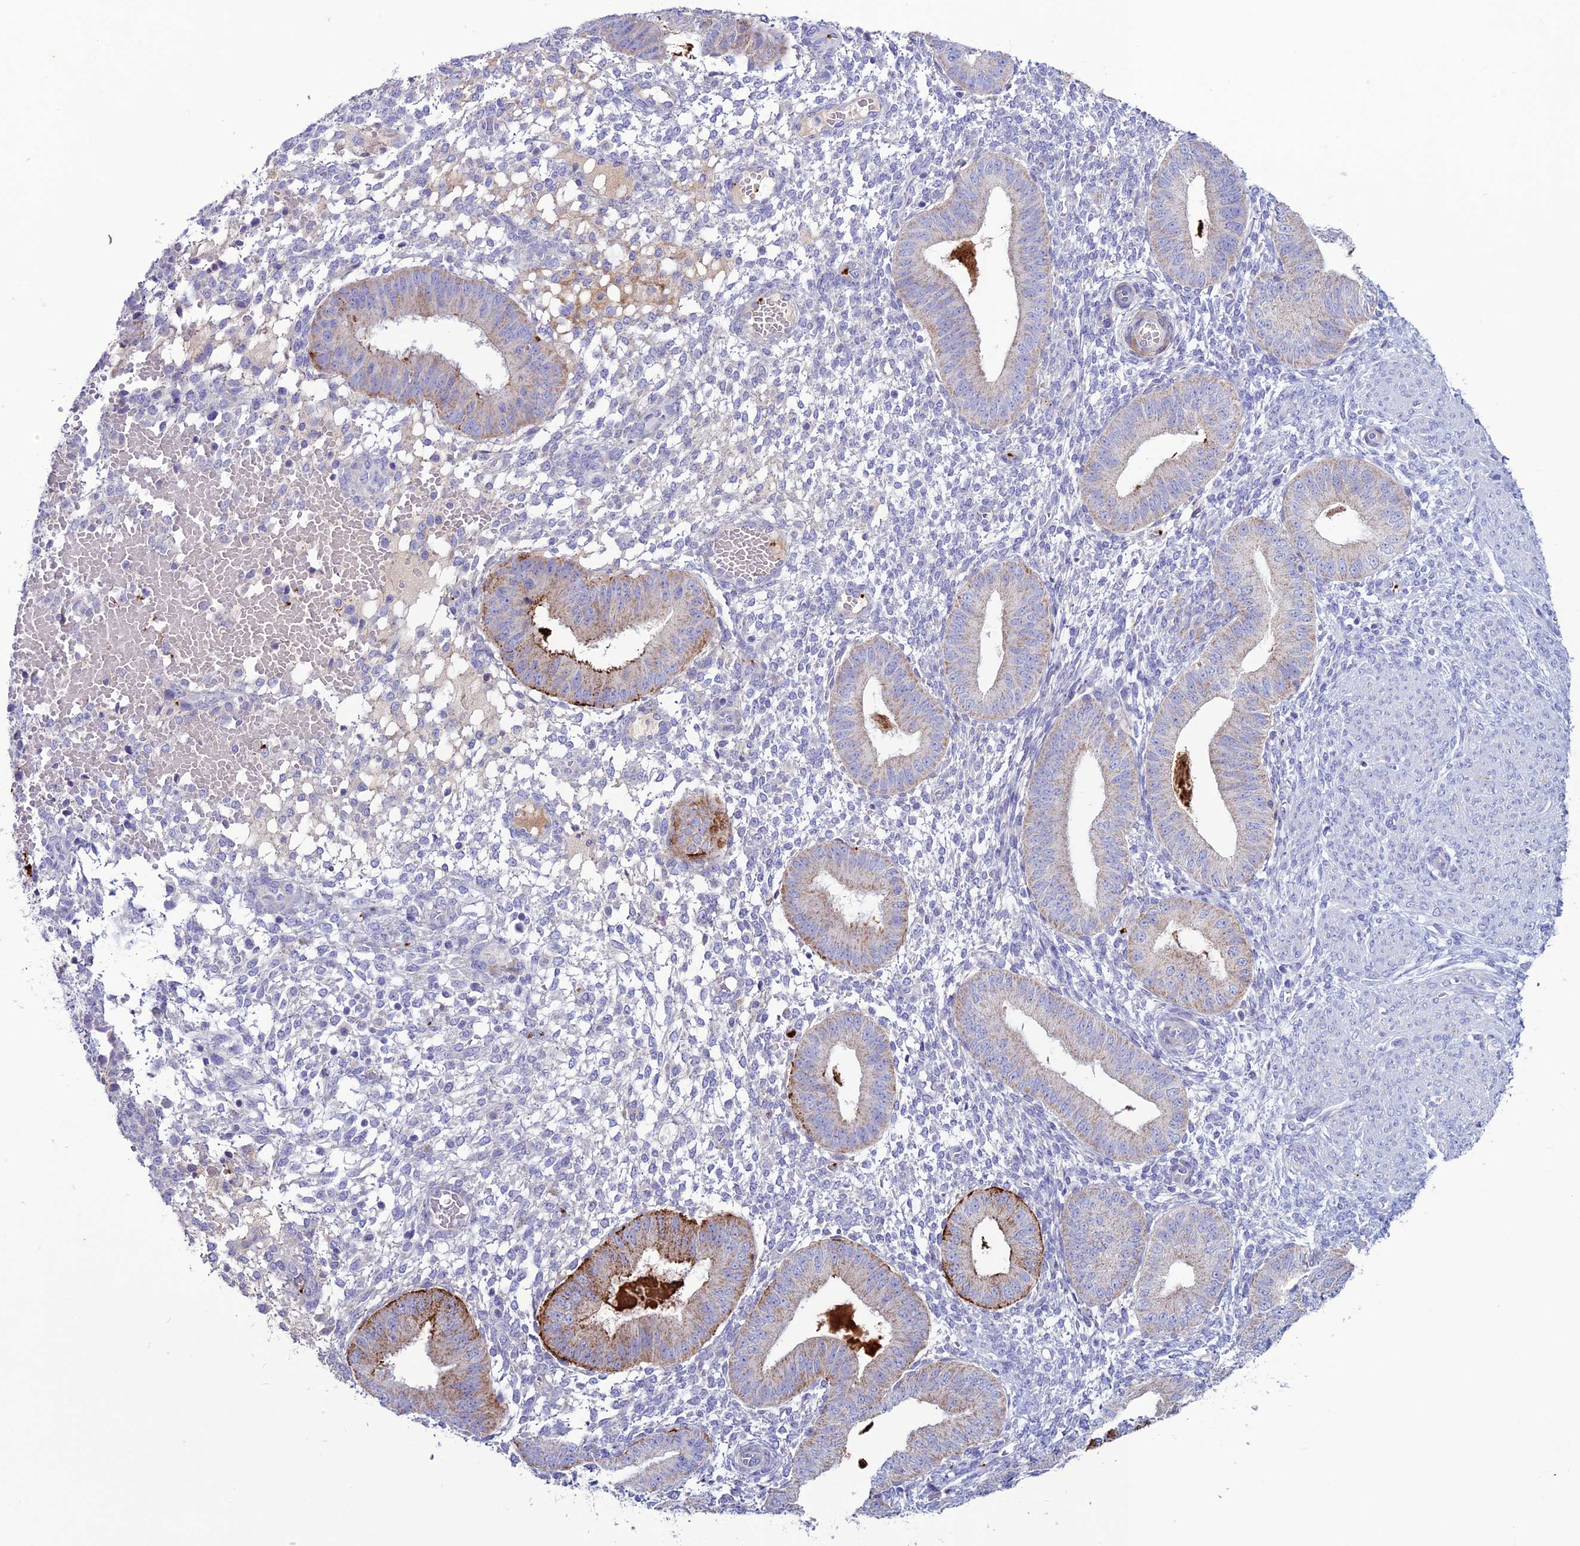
{"staining": {"intensity": "negative", "quantity": "none", "location": "none"}, "tissue": "endometrium", "cell_type": "Cells in endometrial stroma", "image_type": "normal", "snomed": [{"axis": "morphology", "description": "Normal tissue, NOS"}, {"axis": "topography", "description": "Endometrium"}], "caption": "Immunohistochemistry of normal human endometrium shows no staining in cells in endometrial stroma.", "gene": "C21orf140", "patient": {"sex": "female", "age": 49}}